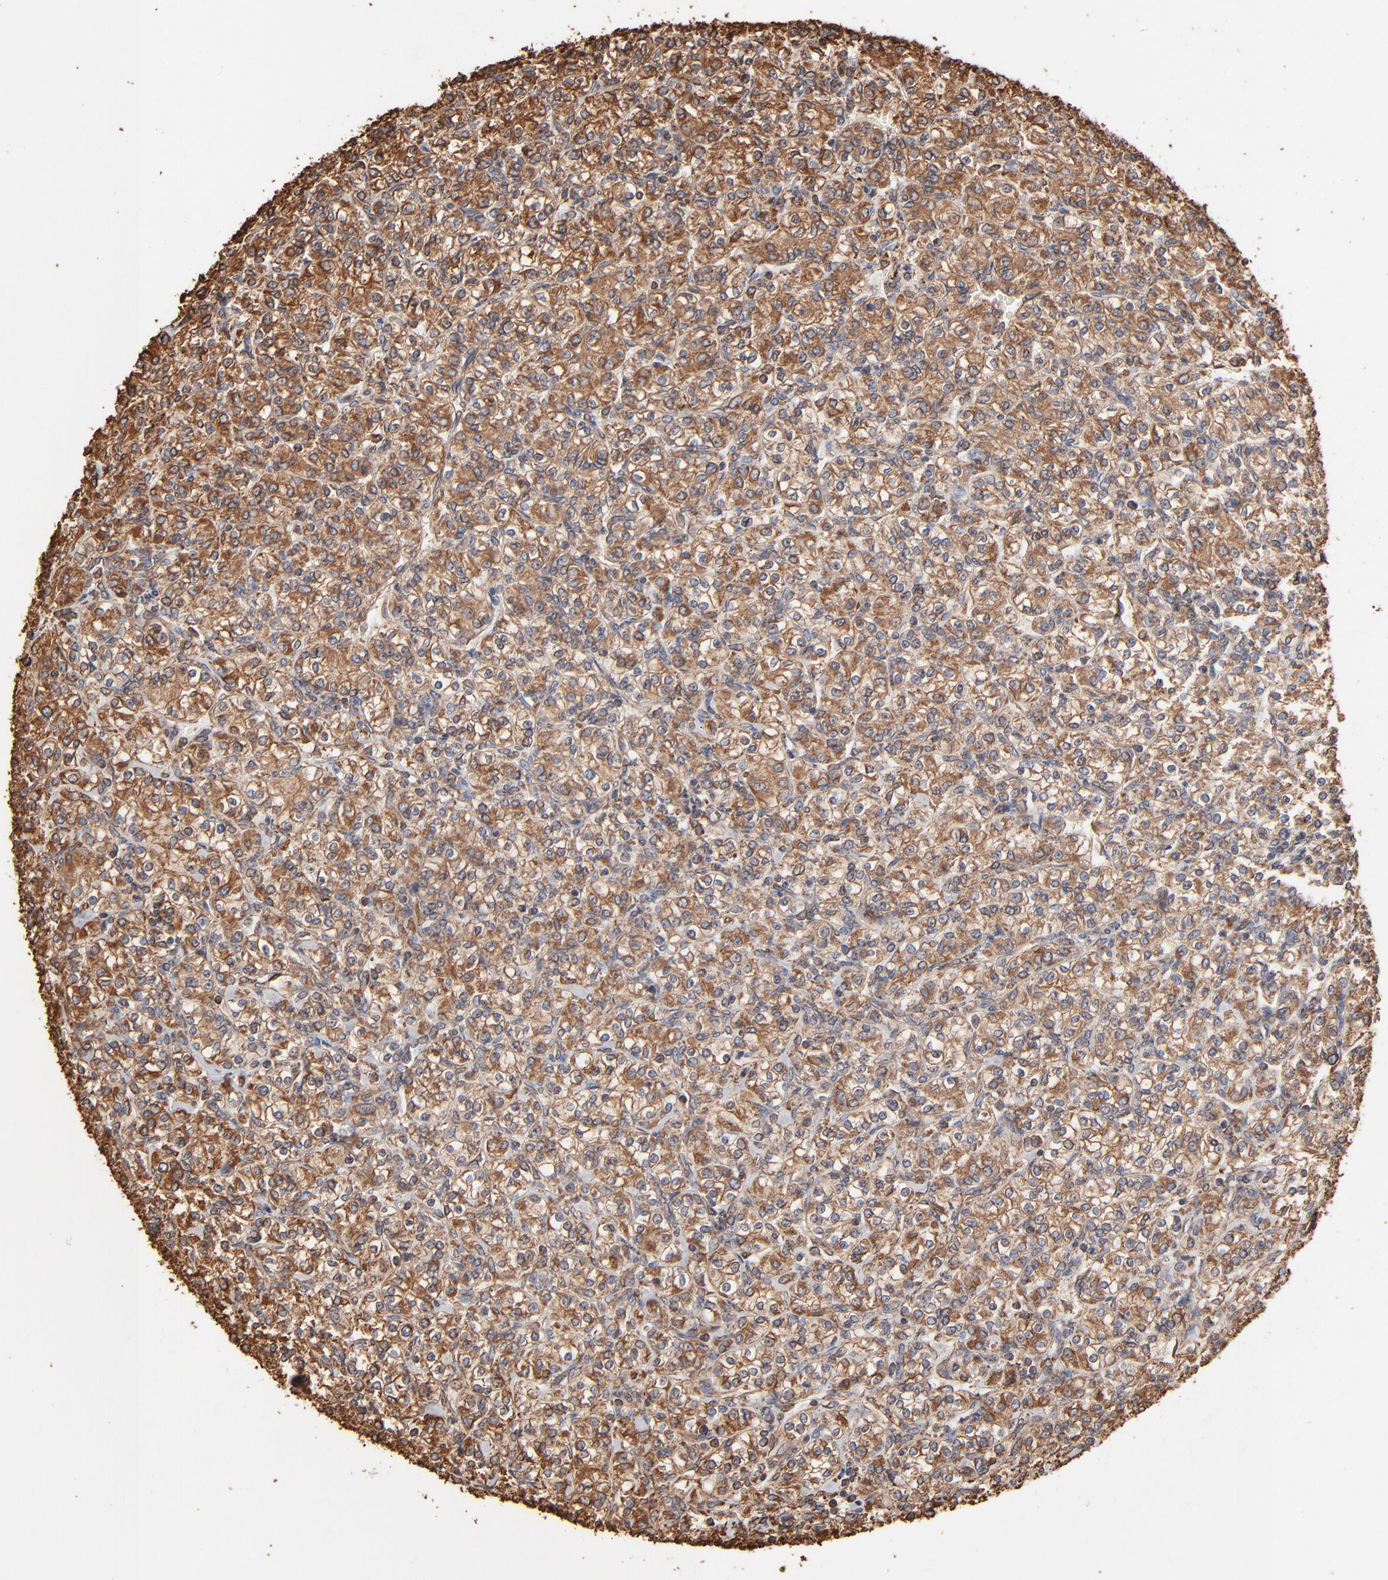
{"staining": {"intensity": "moderate", "quantity": ">75%", "location": "cytoplasmic/membranous"}, "tissue": "renal cancer", "cell_type": "Tumor cells", "image_type": "cancer", "snomed": [{"axis": "morphology", "description": "Adenocarcinoma, NOS"}, {"axis": "topography", "description": "Kidney"}], "caption": "Renal cancer (adenocarcinoma) stained for a protein (brown) demonstrates moderate cytoplasmic/membranous positive staining in about >75% of tumor cells.", "gene": "PDIA3", "patient": {"sex": "male", "age": 77}}